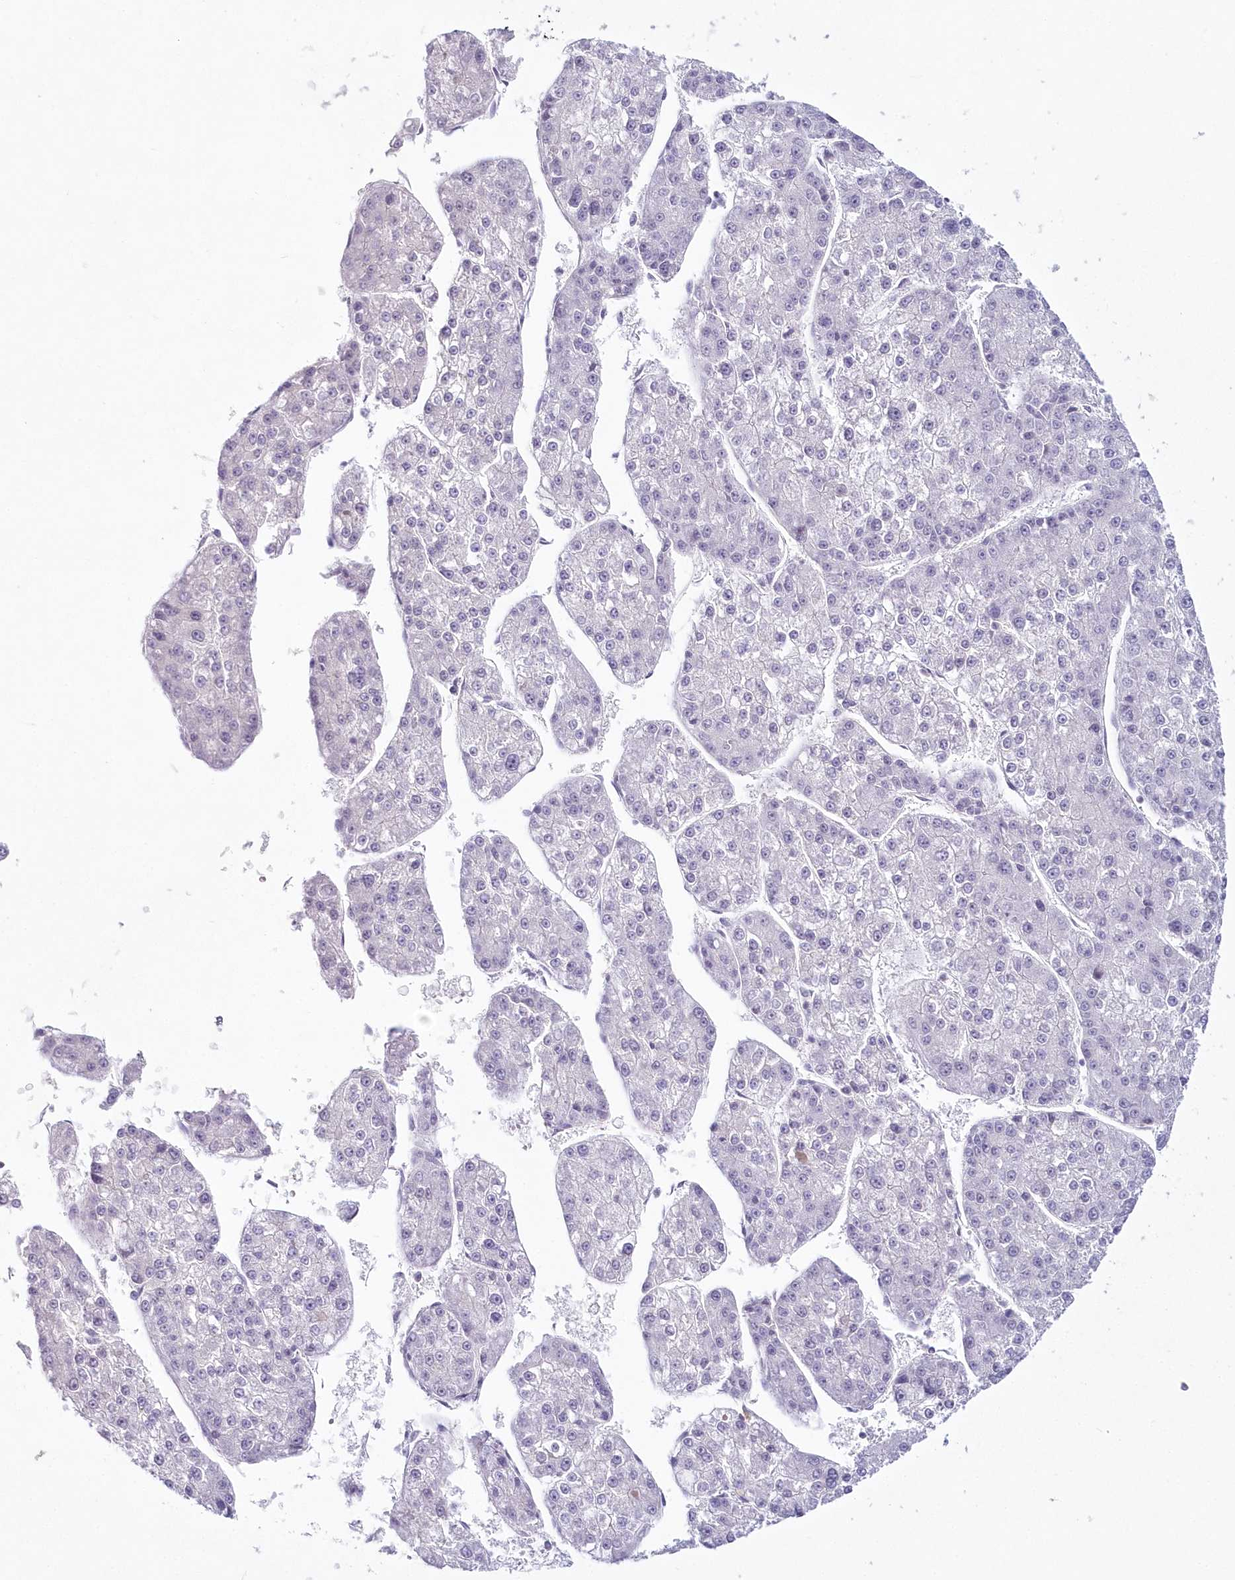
{"staining": {"intensity": "negative", "quantity": "none", "location": "none"}, "tissue": "liver cancer", "cell_type": "Tumor cells", "image_type": "cancer", "snomed": [{"axis": "morphology", "description": "Carcinoma, Hepatocellular, NOS"}, {"axis": "topography", "description": "Liver"}], "caption": "The image reveals no significant expression in tumor cells of liver cancer (hepatocellular carcinoma). Brightfield microscopy of immunohistochemistry (IHC) stained with DAB (brown) and hematoxylin (blue), captured at high magnification.", "gene": "HYCC2", "patient": {"sex": "female", "age": 73}}